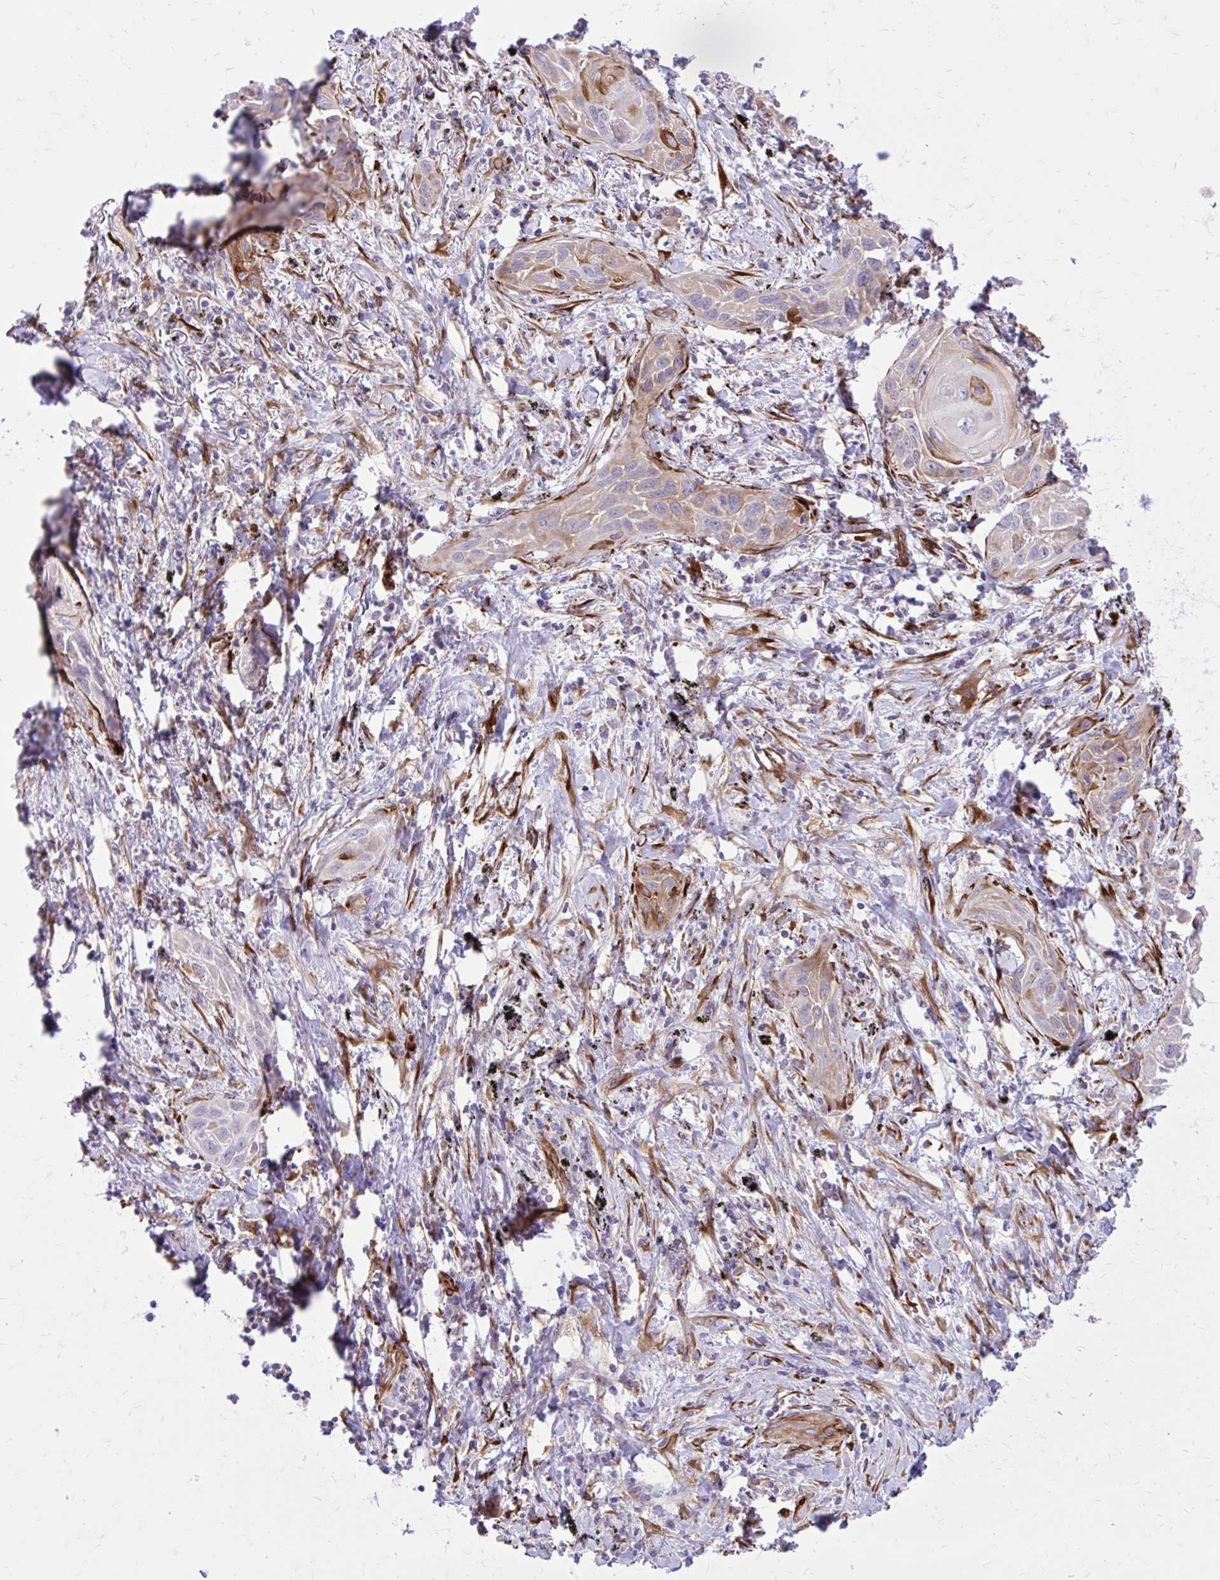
{"staining": {"intensity": "moderate", "quantity": "<25%", "location": "cytoplasmic/membranous"}, "tissue": "lung cancer", "cell_type": "Tumor cells", "image_type": "cancer", "snomed": [{"axis": "morphology", "description": "Squamous cell carcinoma, NOS"}, {"axis": "topography", "description": "Lung"}], "caption": "Protein expression analysis of lung squamous cell carcinoma reveals moderate cytoplasmic/membranous expression in approximately <25% of tumor cells.", "gene": "BEND5", "patient": {"sex": "male", "age": 79}}